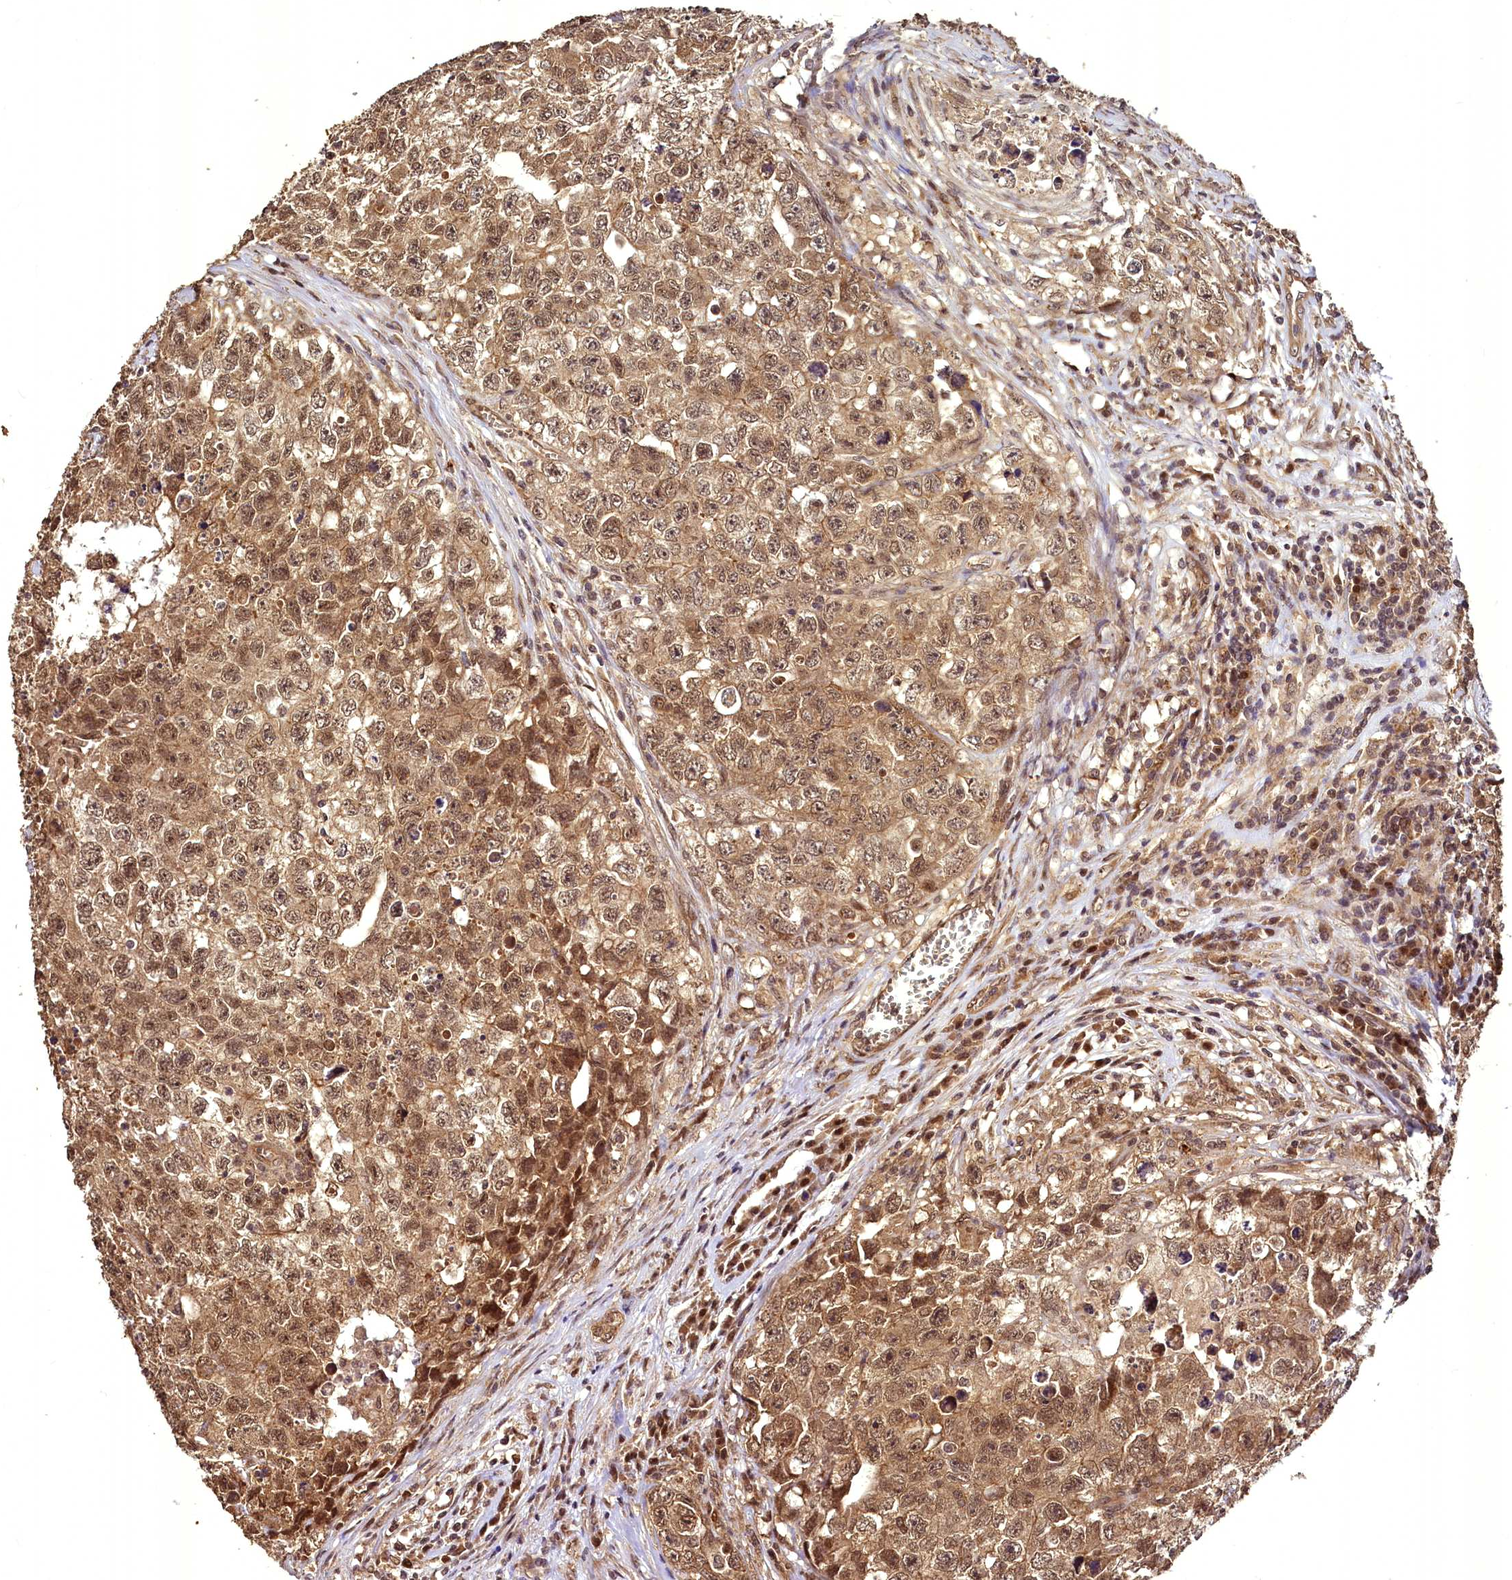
{"staining": {"intensity": "moderate", "quantity": ">75%", "location": "cytoplasmic/membranous,nuclear"}, "tissue": "testis cancer", "cell_type": "Tumor cells", "image_type": "cancer", "snomed": [{"axis": "morphology", "description": "Seminoma, NOS"}, {"axis": "morphology", "description": "Carcinoma, Embryonal, NOS"}, {"axis": "topography", "description": "Testis"}], "caption": "Tumor cells demonstrate moderate cytoplasmic/membranous and nuclear staining in approximately >75% of cells in testis cancer (seminoma).", "gene": "VPS51", "patient": {"sex": "male", "age": 43}}